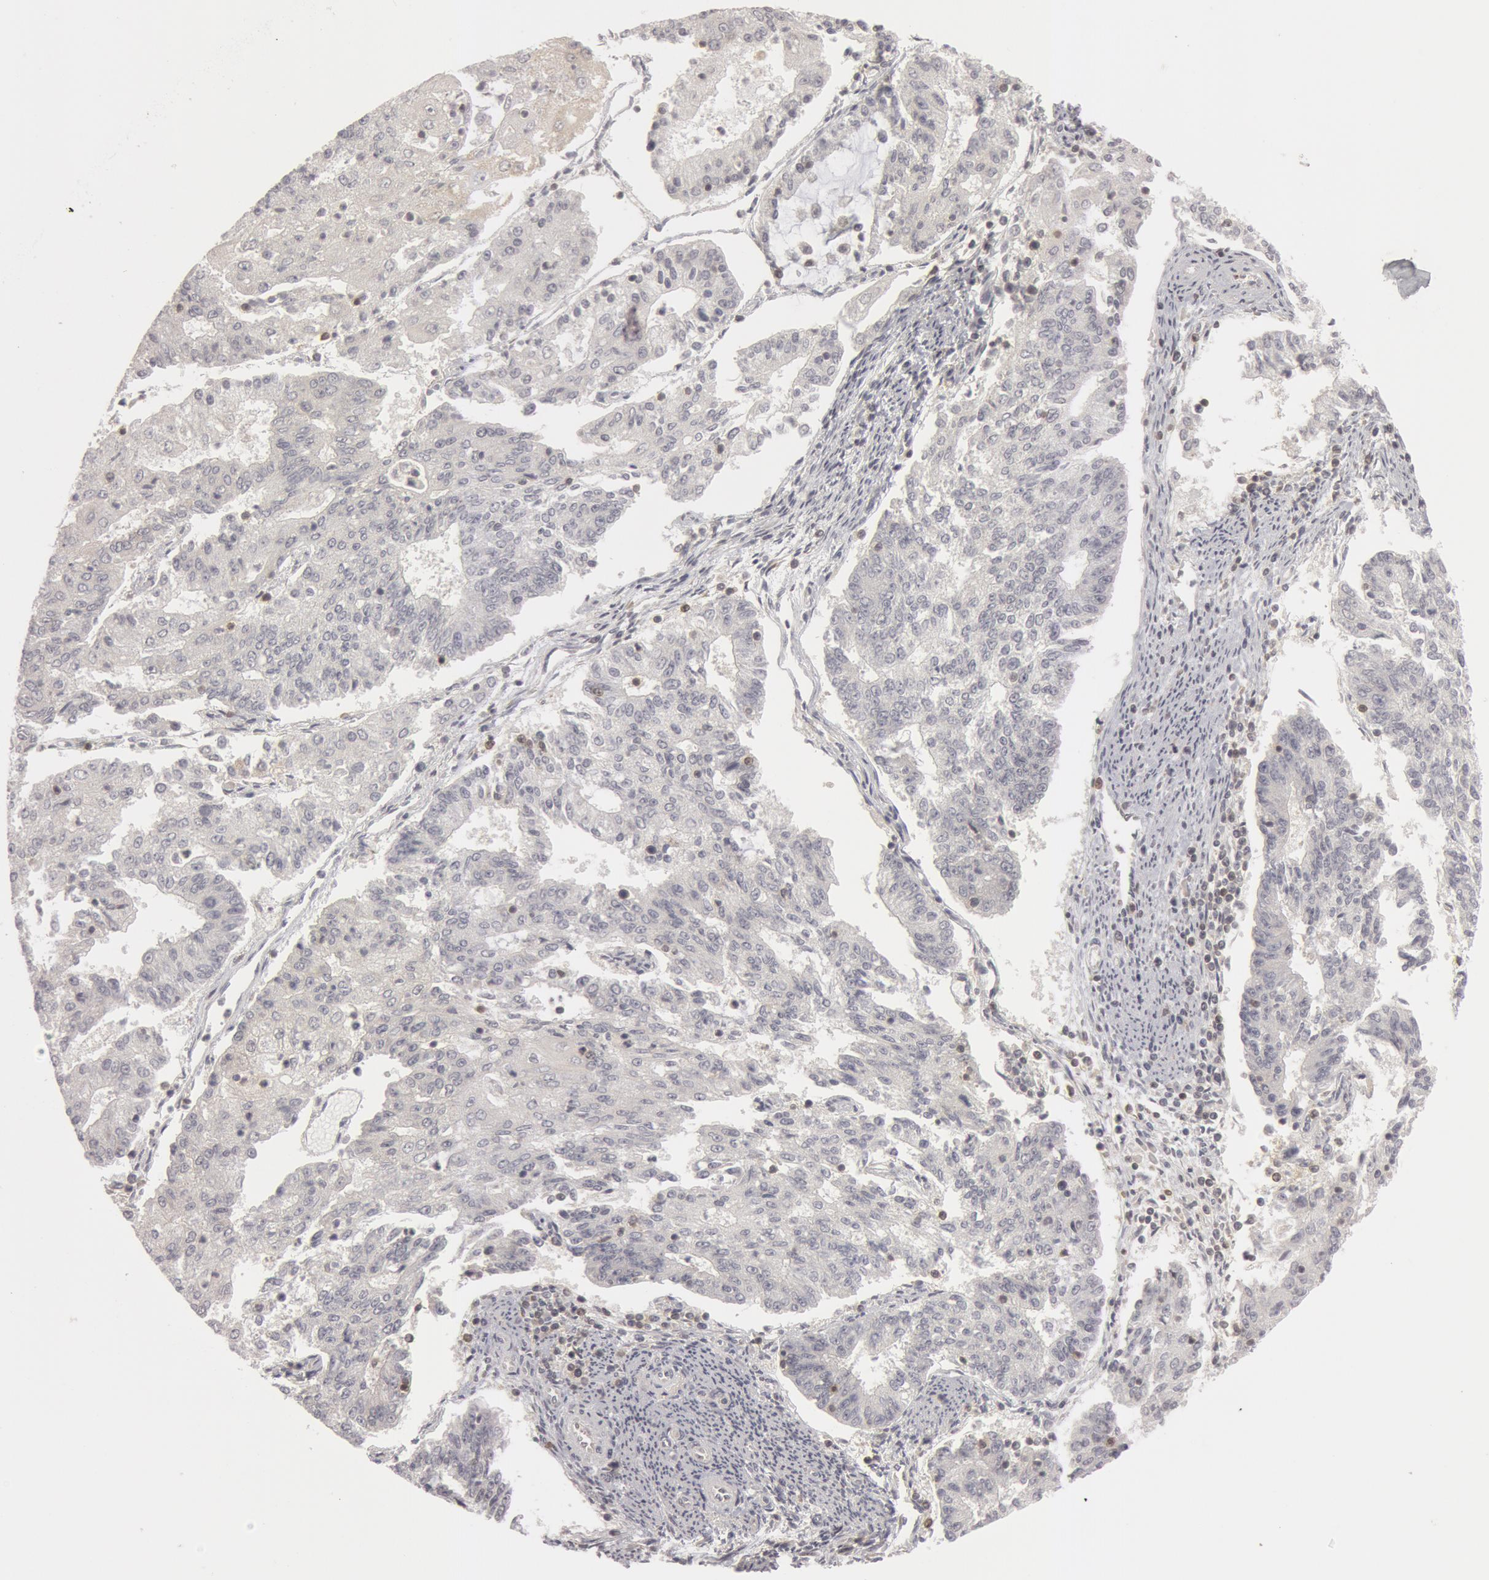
{"staining": {"intensity": "negative", "quantity": "none", "location": "none"}, "tissue": "endometrial cancer", "cell_type": "Tumor cells", "image_type": "cancer", "snomed": [{"axis": "morphology", "description": "Adenocarcinoma, NOS"}, {"axis": "topography", "description": "Endometrium"}], "caption": "An immunohistochemistry (IHC) photomicrograph of endometrial cancer is shown. There is no staining in tumor cells of endometrial cancer. Nuclei are stained in blue.", "gene": "OASL", "patient": {"sex": "female", "age": 56}}